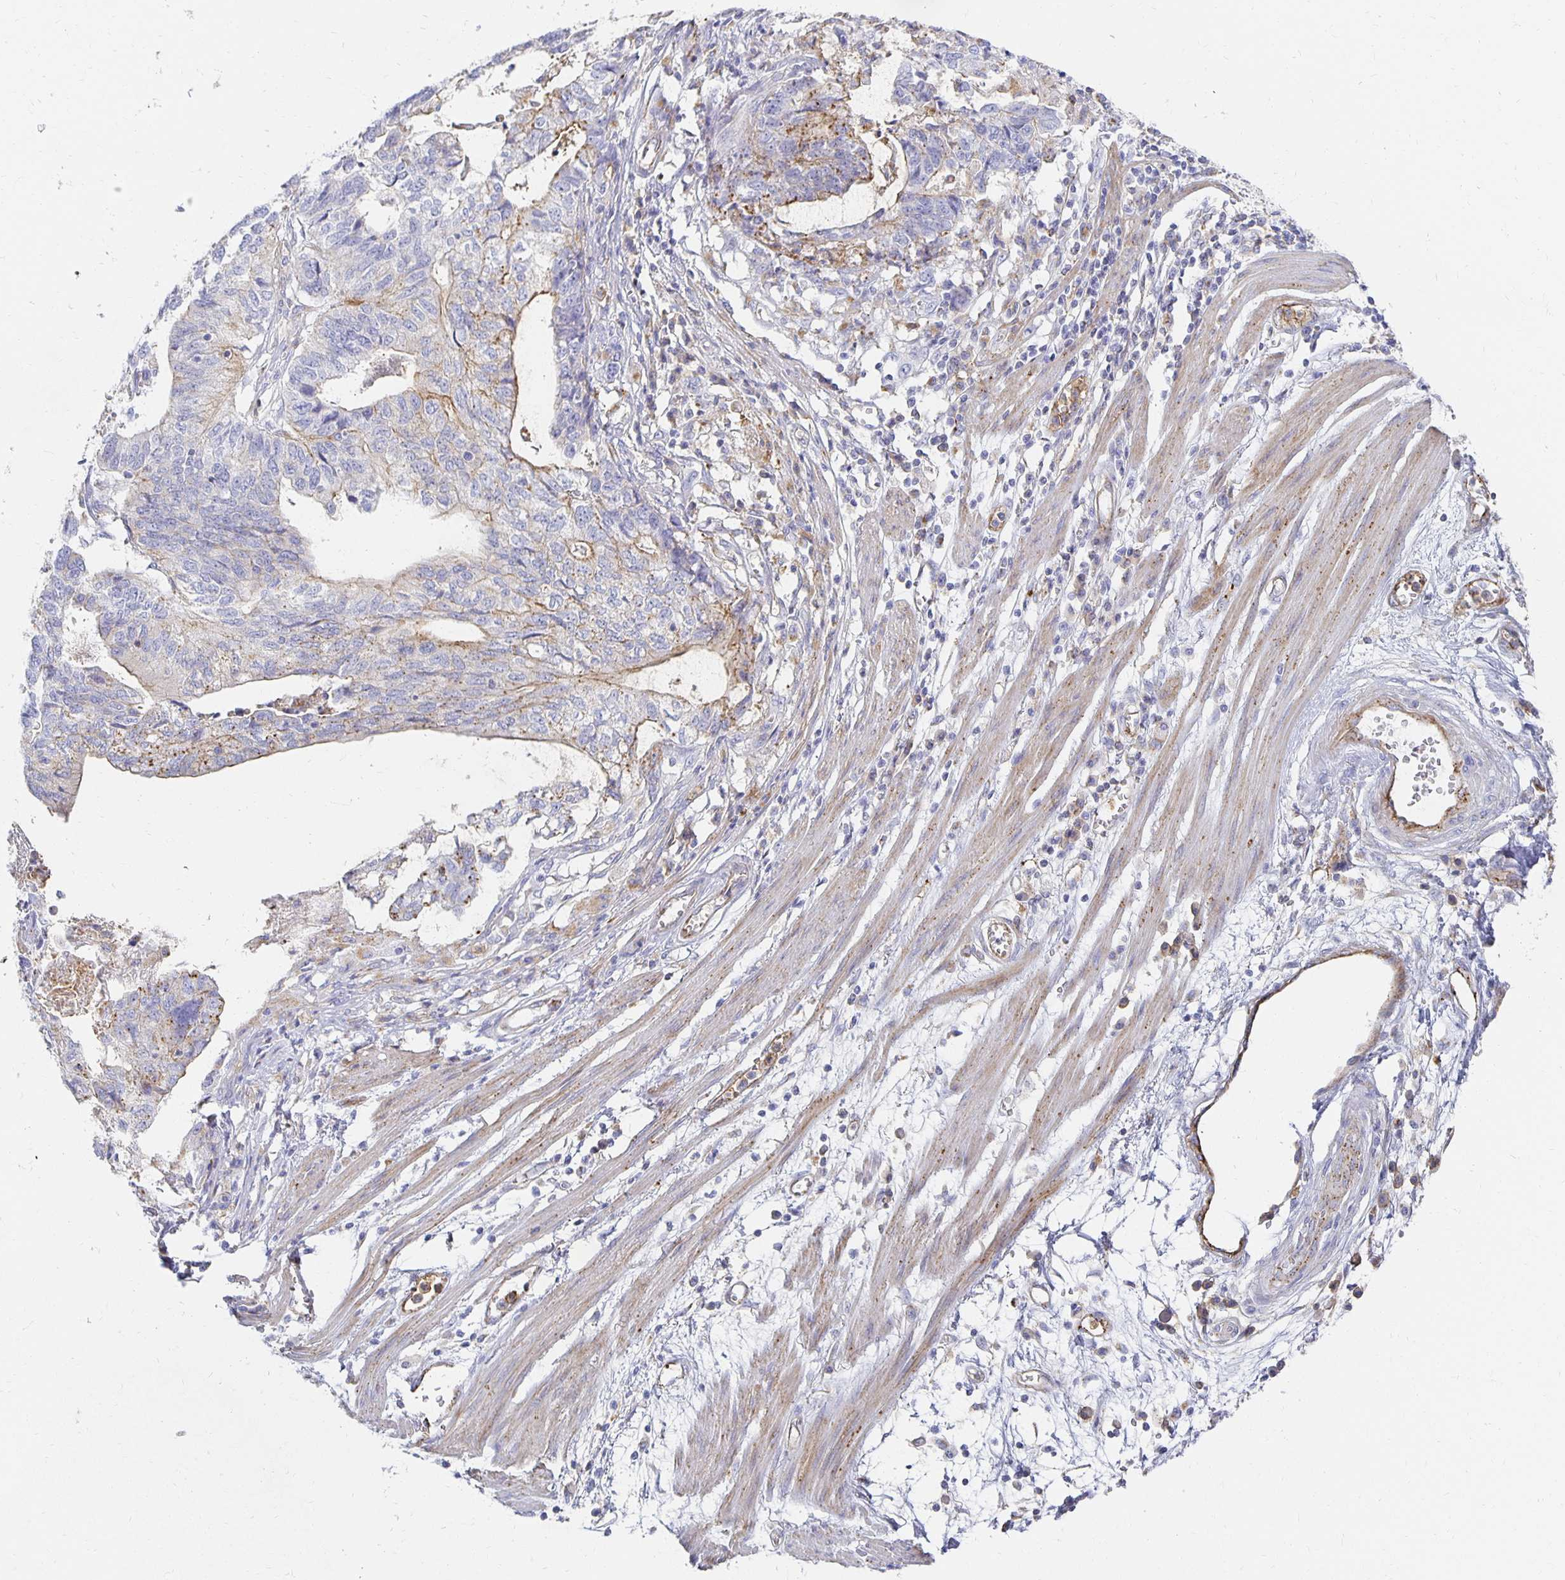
{"staining": {"intensity": "moderate", "quantity": "<25%", "location": "cytoplasmic/membranous"}, "tissue": "stomach cancer", "cell_type": "Tumor cells", "image_type": "cancer", "snomed": [{"axis": "morphology", "description": "Adenocarcinoma, NOS"}, {"axis": "topography", "description": "Stomach, upper"}], "caption": "Immunohistochemistry (IHC) of human stomach cancer (adenocarcinoma) demonstrates low levels of moderate cytoplasmic/membranous expression in approximately <25% of tumor cells.", "gene": "TAAR1", "patient": {"sex": "female", "age": 67}}